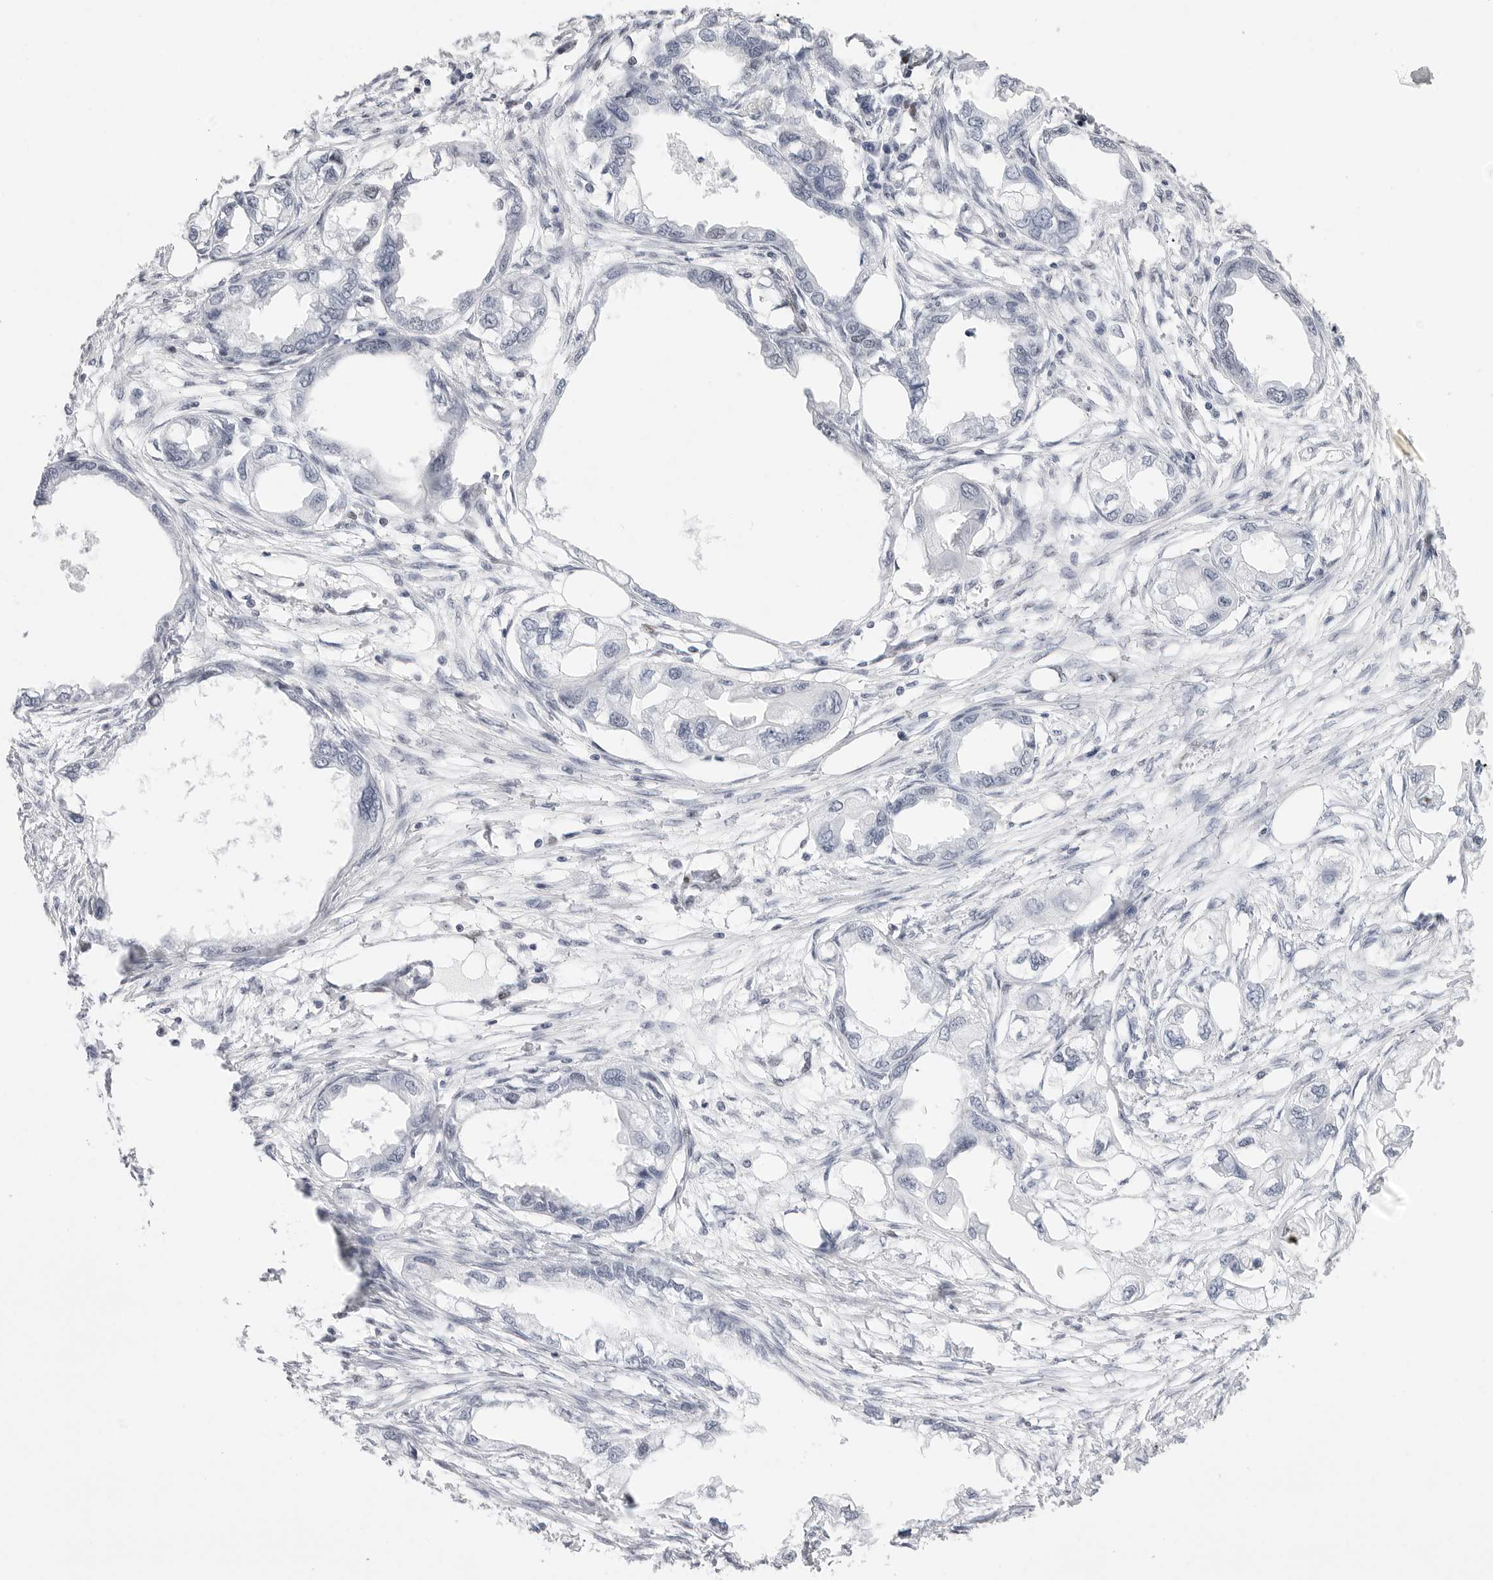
{"staining": {"intensity": "negative", "quantity": "none", "location": "none"}, "tissue": "endometrial cancer", "cell_type": "Tumor cells", "image_type": "cancer", "snomed": [{"axis": "morphology", "description": "Adenocarcinoma, NOS"}, {"axis": "morphology", "description": "Adenocarcinoma, metastatic, NOS"}, {"axis": "topography", "description": "Adipose tissue"}, {"axis": "topography", "description": "Endometrium"}], "caption": "Immunohistochemical staining of human endometrial cancer reveals no significant positivity in tumor cells.", "gene": "NASP", "patient": {"sex": "female", "age": 67}}